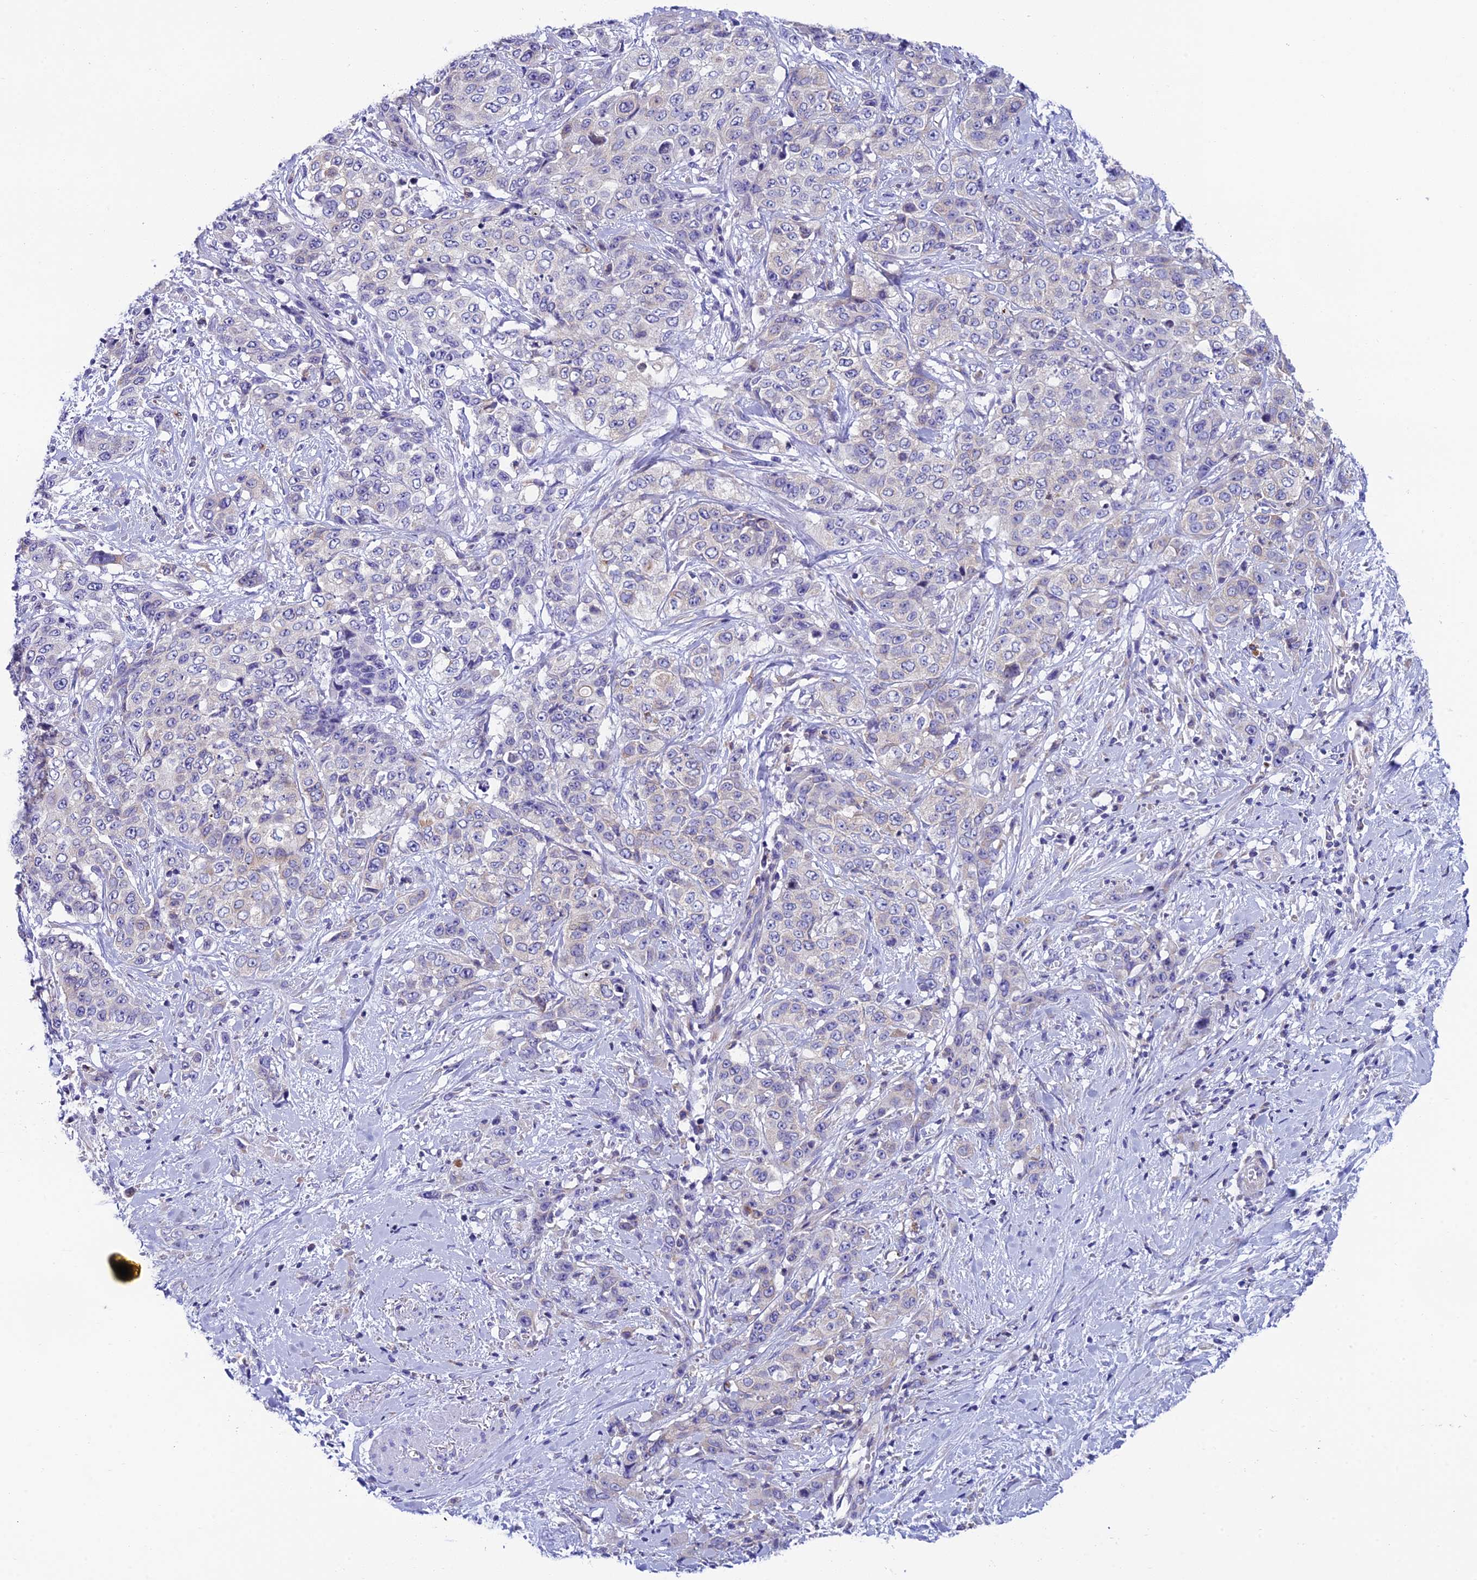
{"staining": {"intensity": "negative", "quantity": "none", "location": "none"}, "tissue": "stomach cancer", "cell_type": "Tumor cells", "image_type": "cancer", "snomed": [{"axis": "morphology", "description": "Adenocarcinoma, NOS"}, {"axis": "topography", "description": "Stomach, upper"}], "caption": "An immunohistochemistry histopathology image of stomach cancer (adenocarcinoma) is shown. There is no staining in tumor cells of stomach cancer (adenocarcinoma).", "gene": "REEP4", "patient": {"sex": "male", "age": 62}}